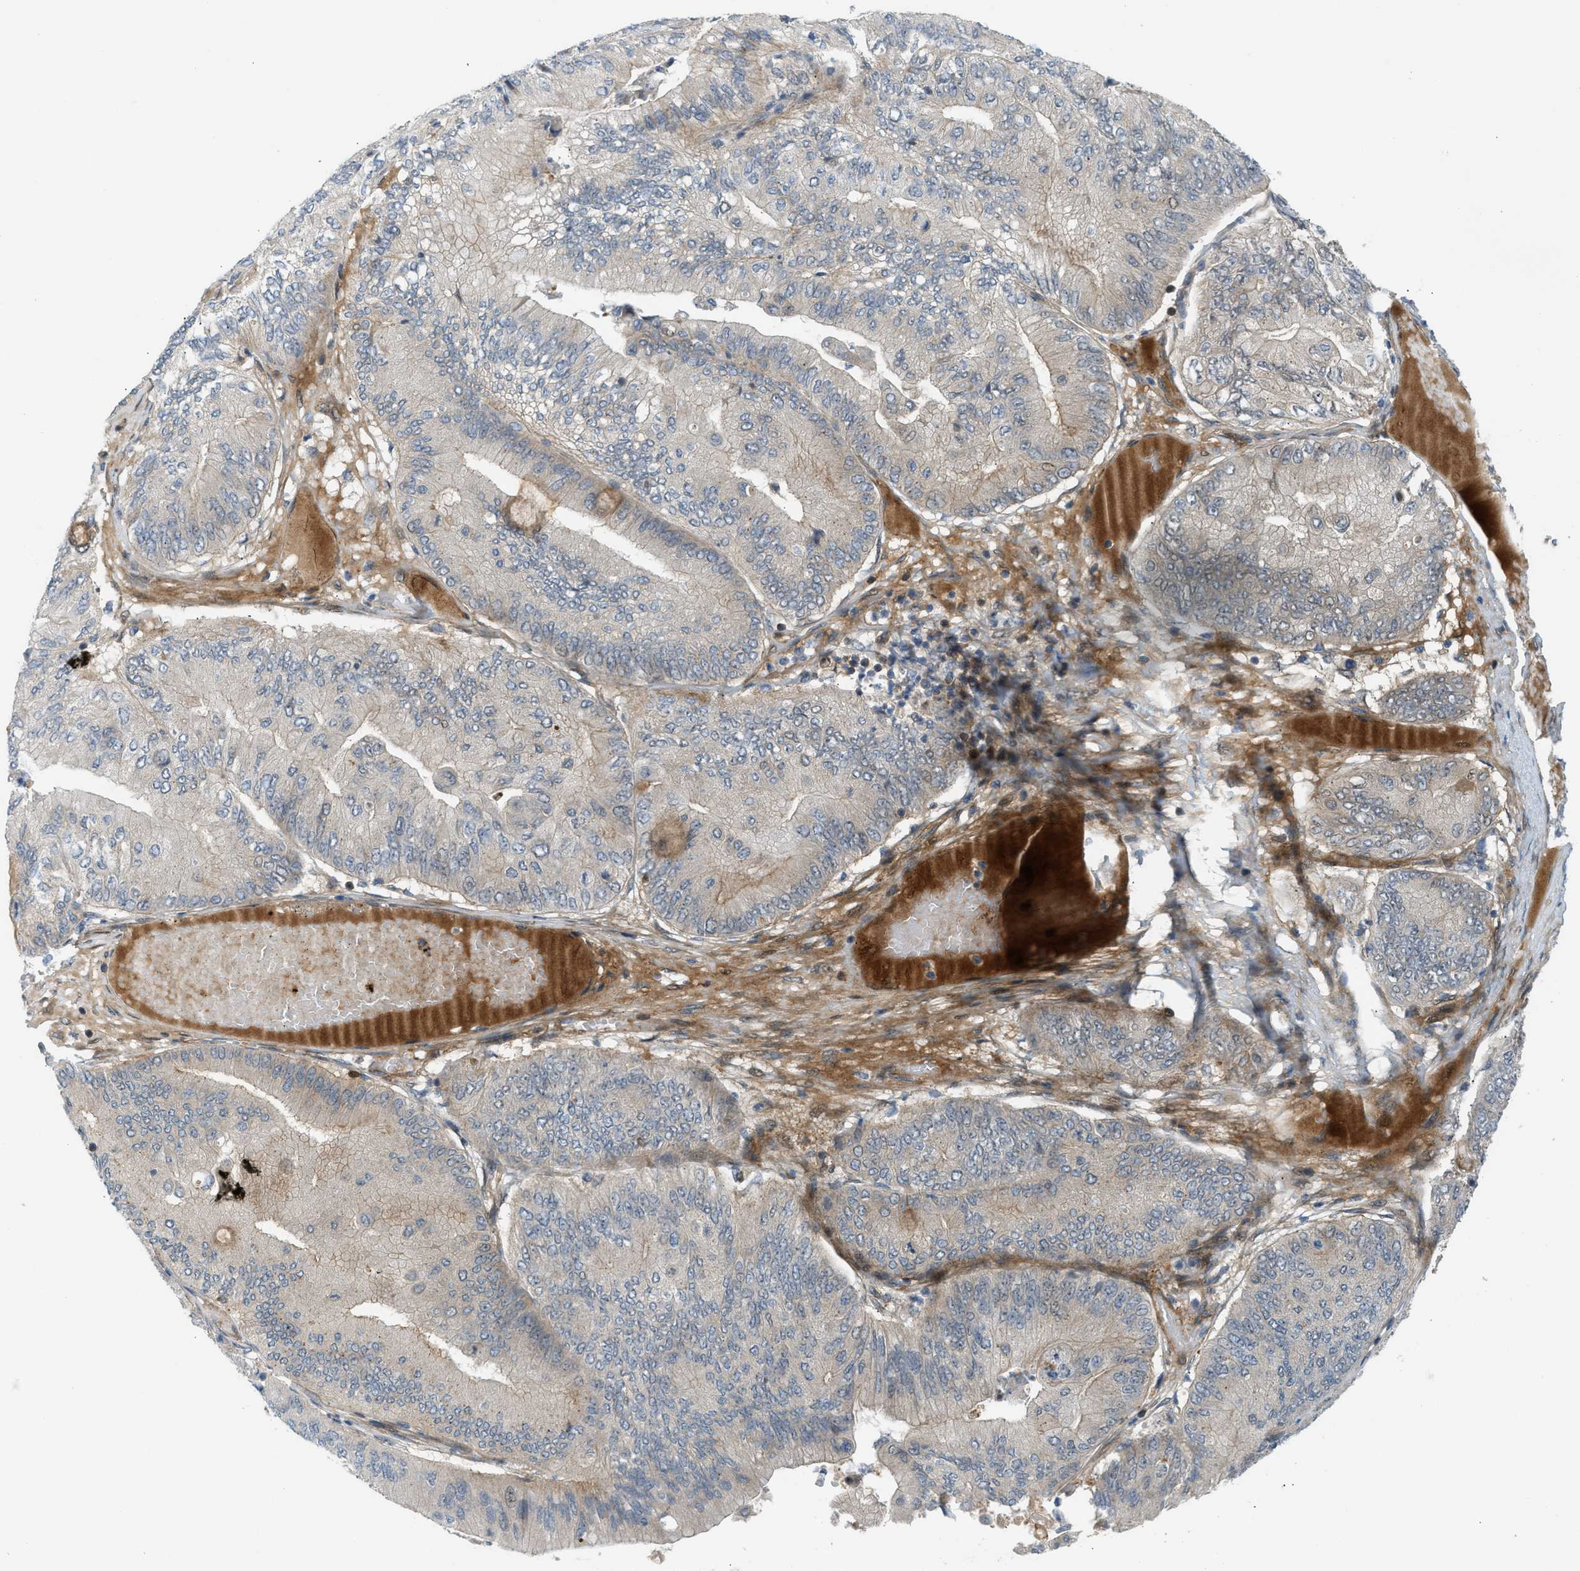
{"staining": {"intensity": "moderate", "quantity": "25%-75%", "location": "cytoplasmic/membranous"}, "tissue": "ovarian cancer", "cell_type": "Tumor cells", "image_type": "cancer", "snomed": [{"axis": "morphology", "description": "Cystadenocarcinoma, mucinous, NOS"}, {"axis": "topography", "description": "Ovary"}], "caption": "Immunohistochemical staining of ovarian mucinous cystadenocarcinoma shows medium levels of moderate cytoplasmic/membranous protein positivity in approximately 25%-75% of tumor cells.", "gene": "EDNRA", "patient": {"sex": "female", "age": 61}}